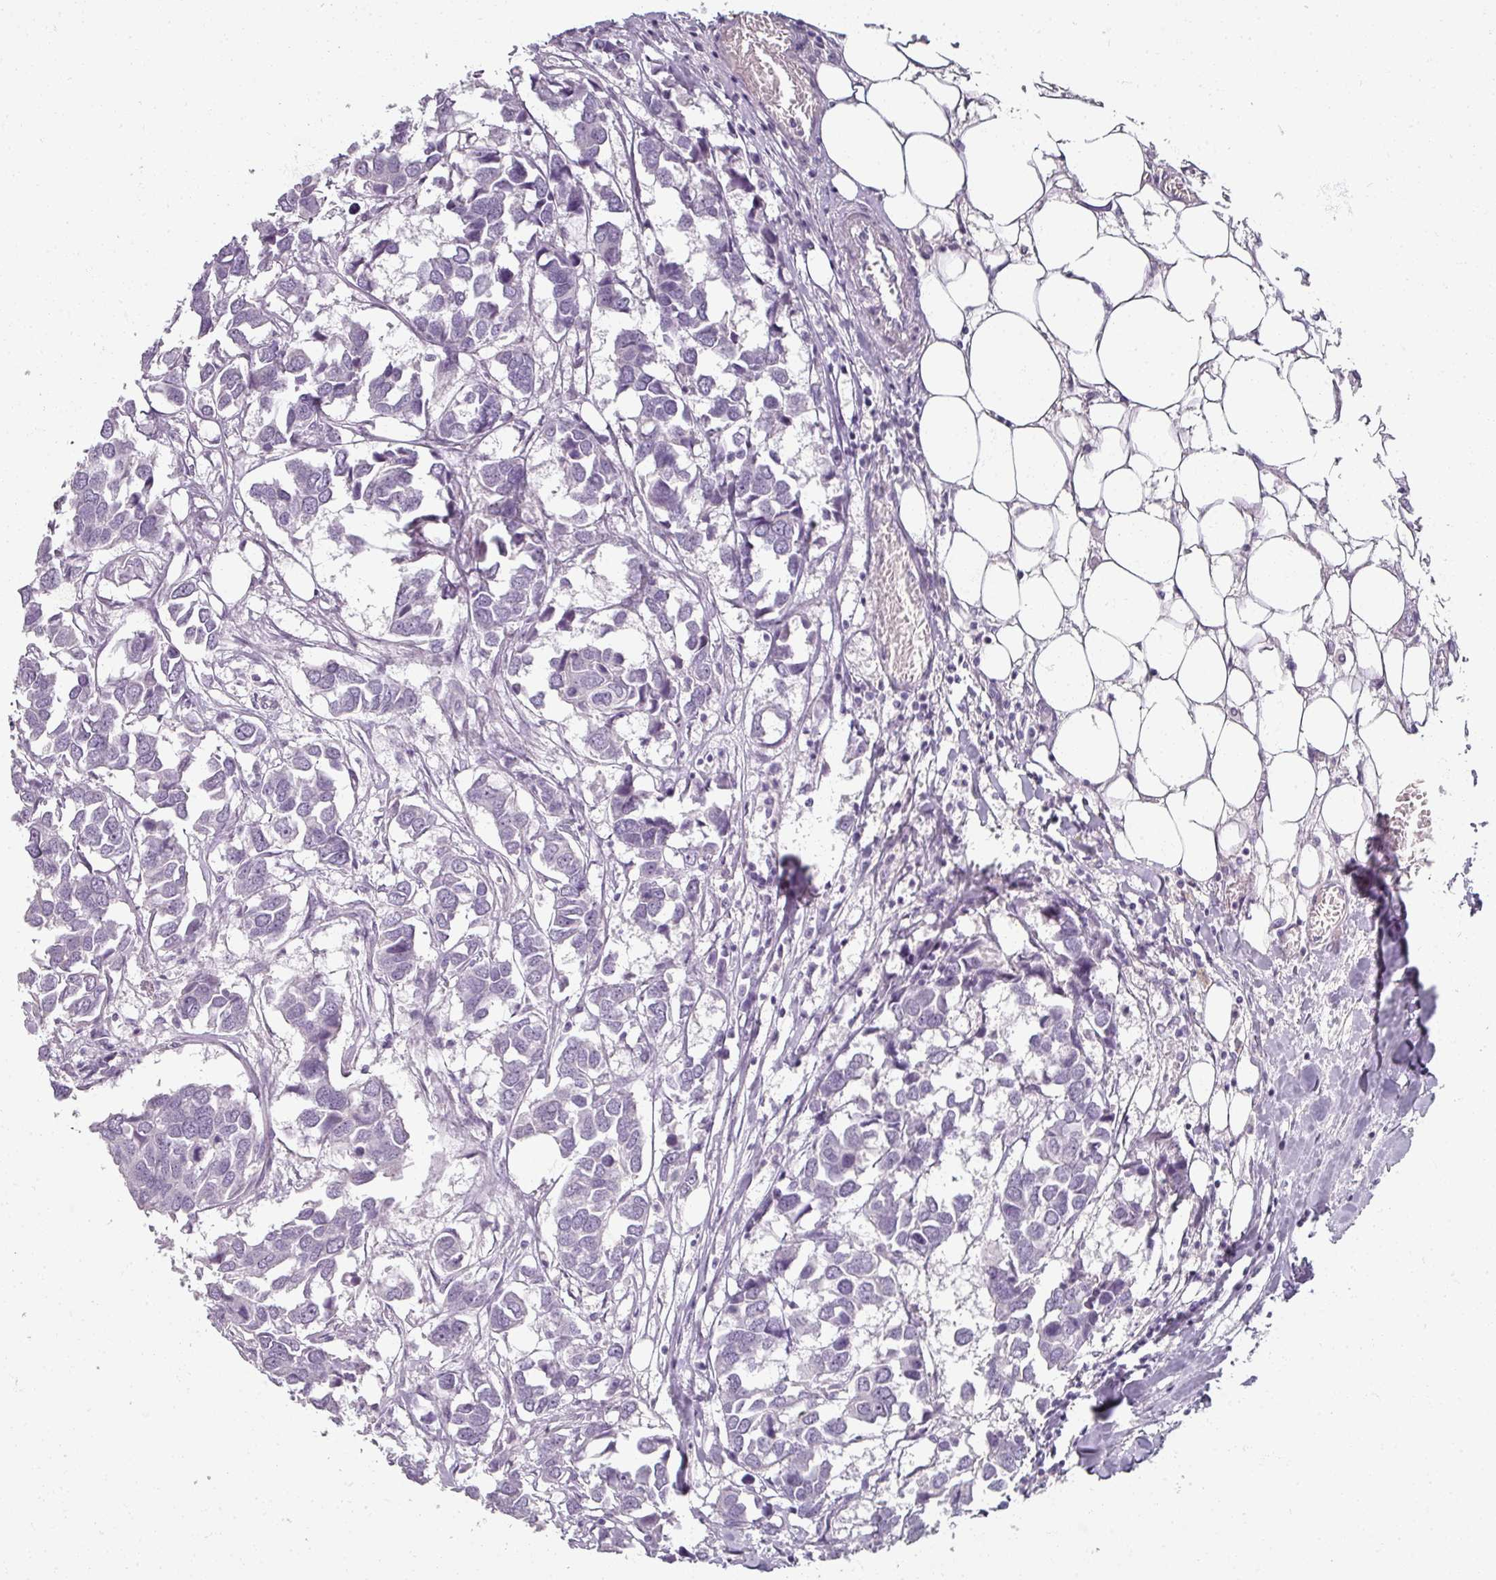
{"staining": {"intensity": "negative", "quantity": "none", "location": "none"}, "tissue": "breast cancer", "cell_type": "Tumor cells", "image_type": "cancer", "snomed": [{"axis": "morphology", "description": "Duct carcinoma"}, {"axis": "topography", "description": "Breast"}], "caption": "Immunohistochemistry of human intraductal carcinoma (breast) reveals no staining in tumor cells.", "gene": "REG3G", "patient": {"sex": "female", "age": 83}}